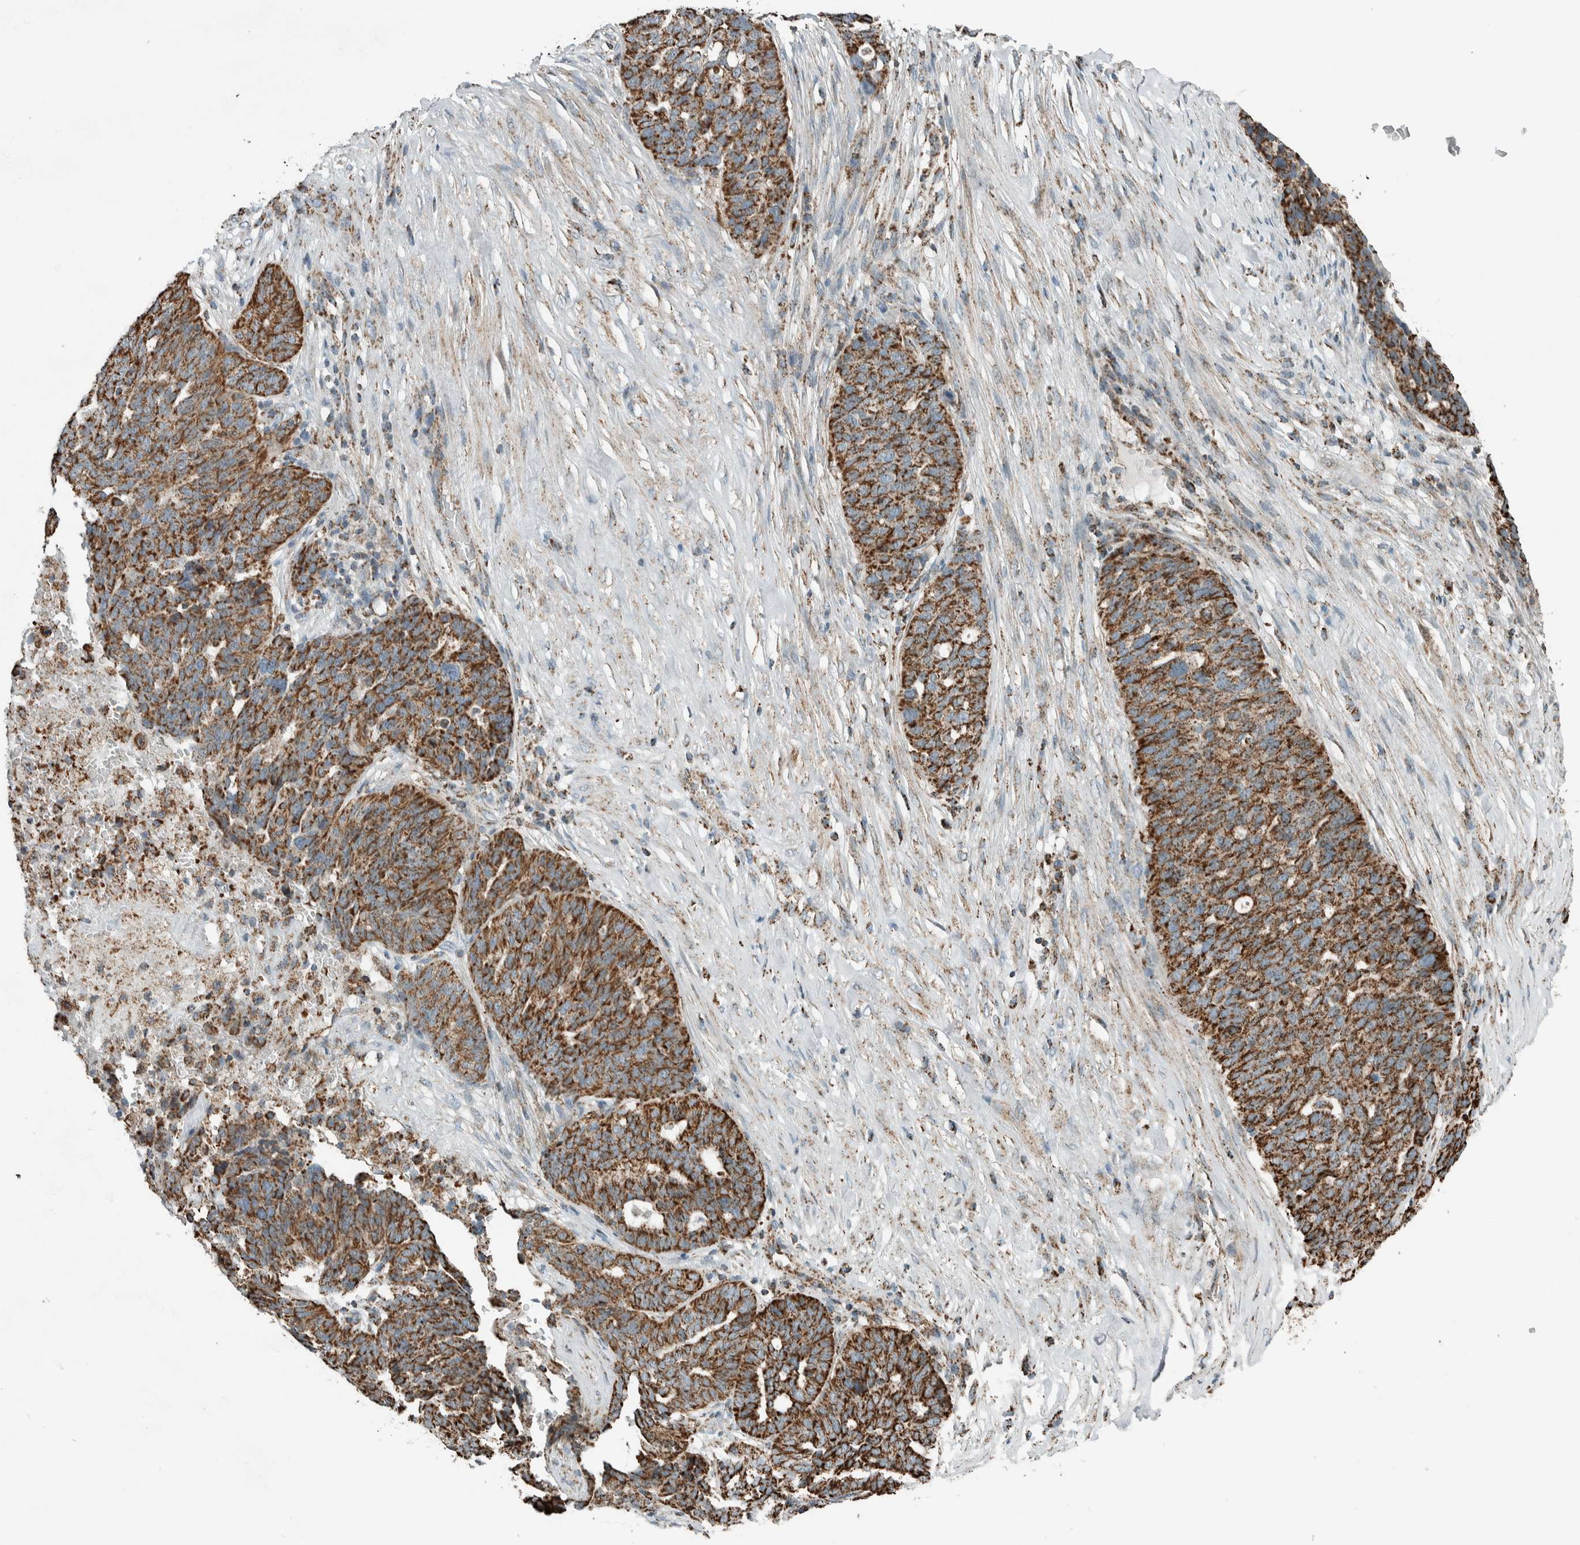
{"staining": {"intensity": "strong", "quantity": ">75%", "location": "cytoplasmic/membranous"}, "tissue": "ovarian cancer", "cell_type": "Tumor cells", "image_type": "cancer", "snomed": [{"axis": "morphology", "description": "Cystadenocarcinoma, serous, NOS"}, {"axis": "topography", "description": "Ovary"}], "caption": "This is an image of IHC staining of ovarian cancer (serous cystadenocarcinoma), which shows strong staining in the cytoplasmic/membranous of tumor cells.", "gene": "ZNF454", "patient": {"sex": "female", "age": 59}}